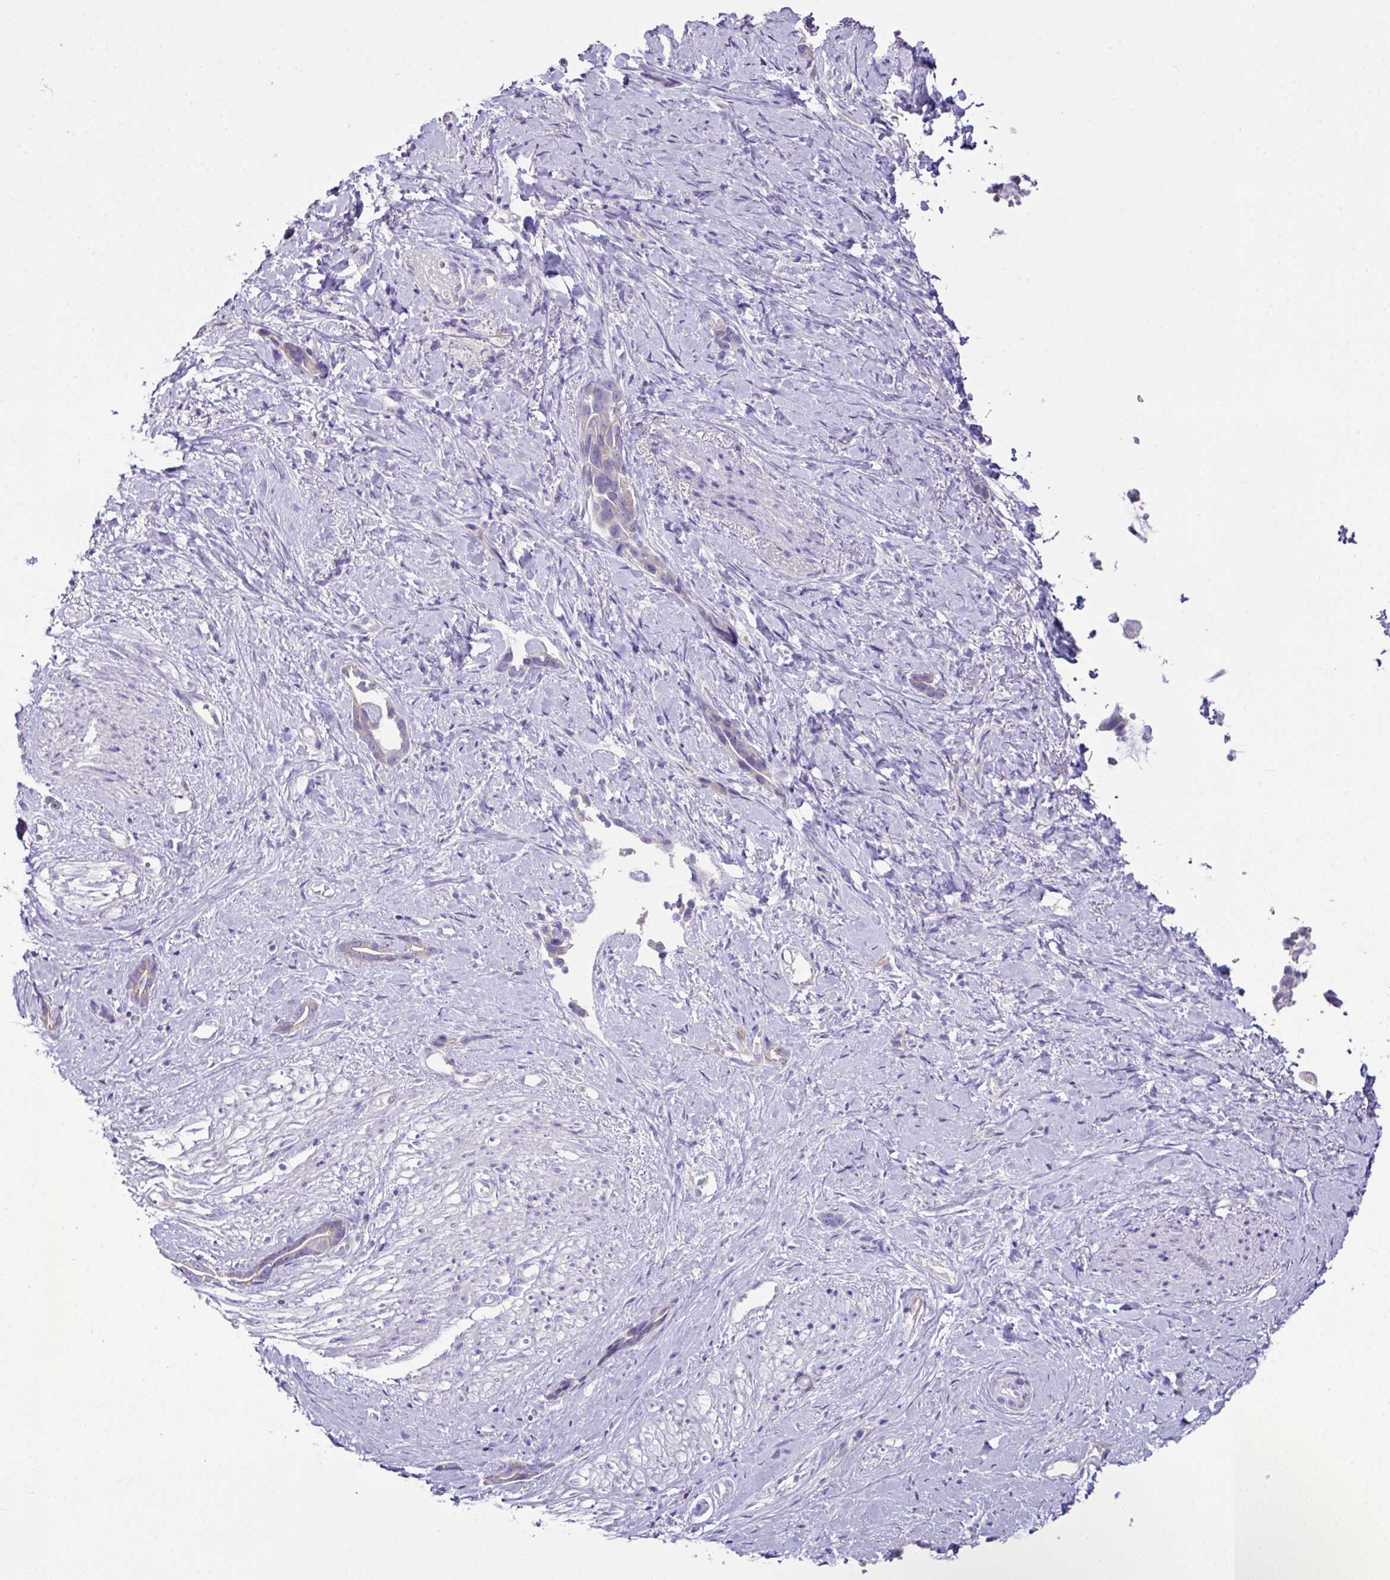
{"staining": {"intensity": "negative", "quantity": "none", "location": "none"}, "tissue": "stomach cancer", "cell_type": "Tumor cells", "image_type": "cancer", "snomed": [{"axis": "morphology", "description": "Adenocarcinoma, NOS"}, {"axis": "topography", "description": "Stomach"}], "caption": "An image of stomach cancer stained for a protein displays no brown staining in tumor cells. (IHC, brightfield microscopy, high magnification).", "gene": "D2HGDH", "patient": {"sex": "male", "age": 55}}